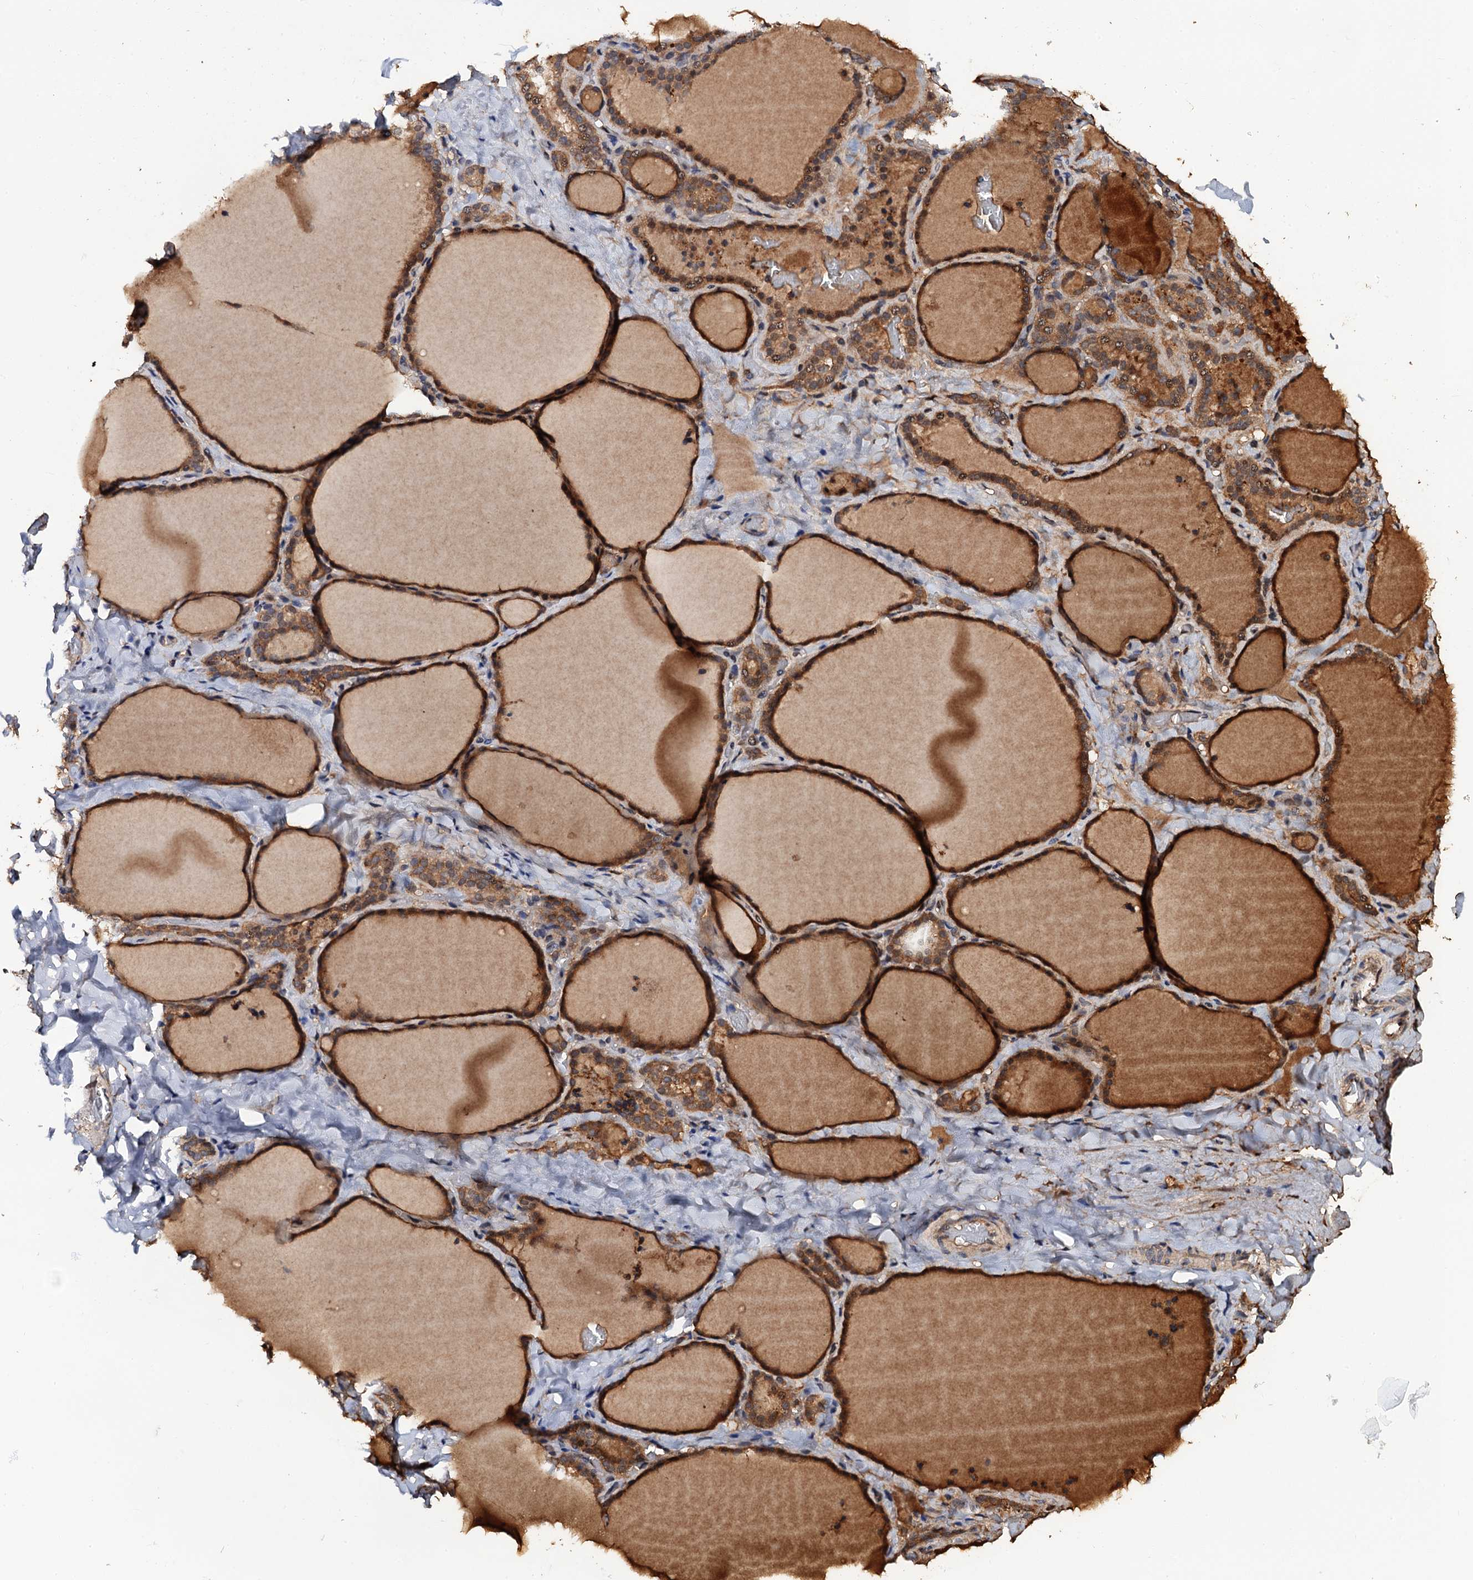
{"staining": {"intensity": "moderate", "quantity": ">75%", "location": "cytoplasmic/membranous"}, "tissue": "thyroid gland", "cell_type": "Glandular cells", "image_type": "normal", "snomed": [{"axis": "morphology", "description": "Normal tissue, NOS"}, {"axis": "topography", "description": "Thyroid gland"}], "caption": "Protein analysis of unremarkable thyroid gland exhibits moderate cytoplasmic/membranous expression in about >75% of glandular cells. (brown staining indicates protein expression, while blue staining denotes nuclei).", "gene": "MIER2", "patient": {"sex": "female", "age": 22}}